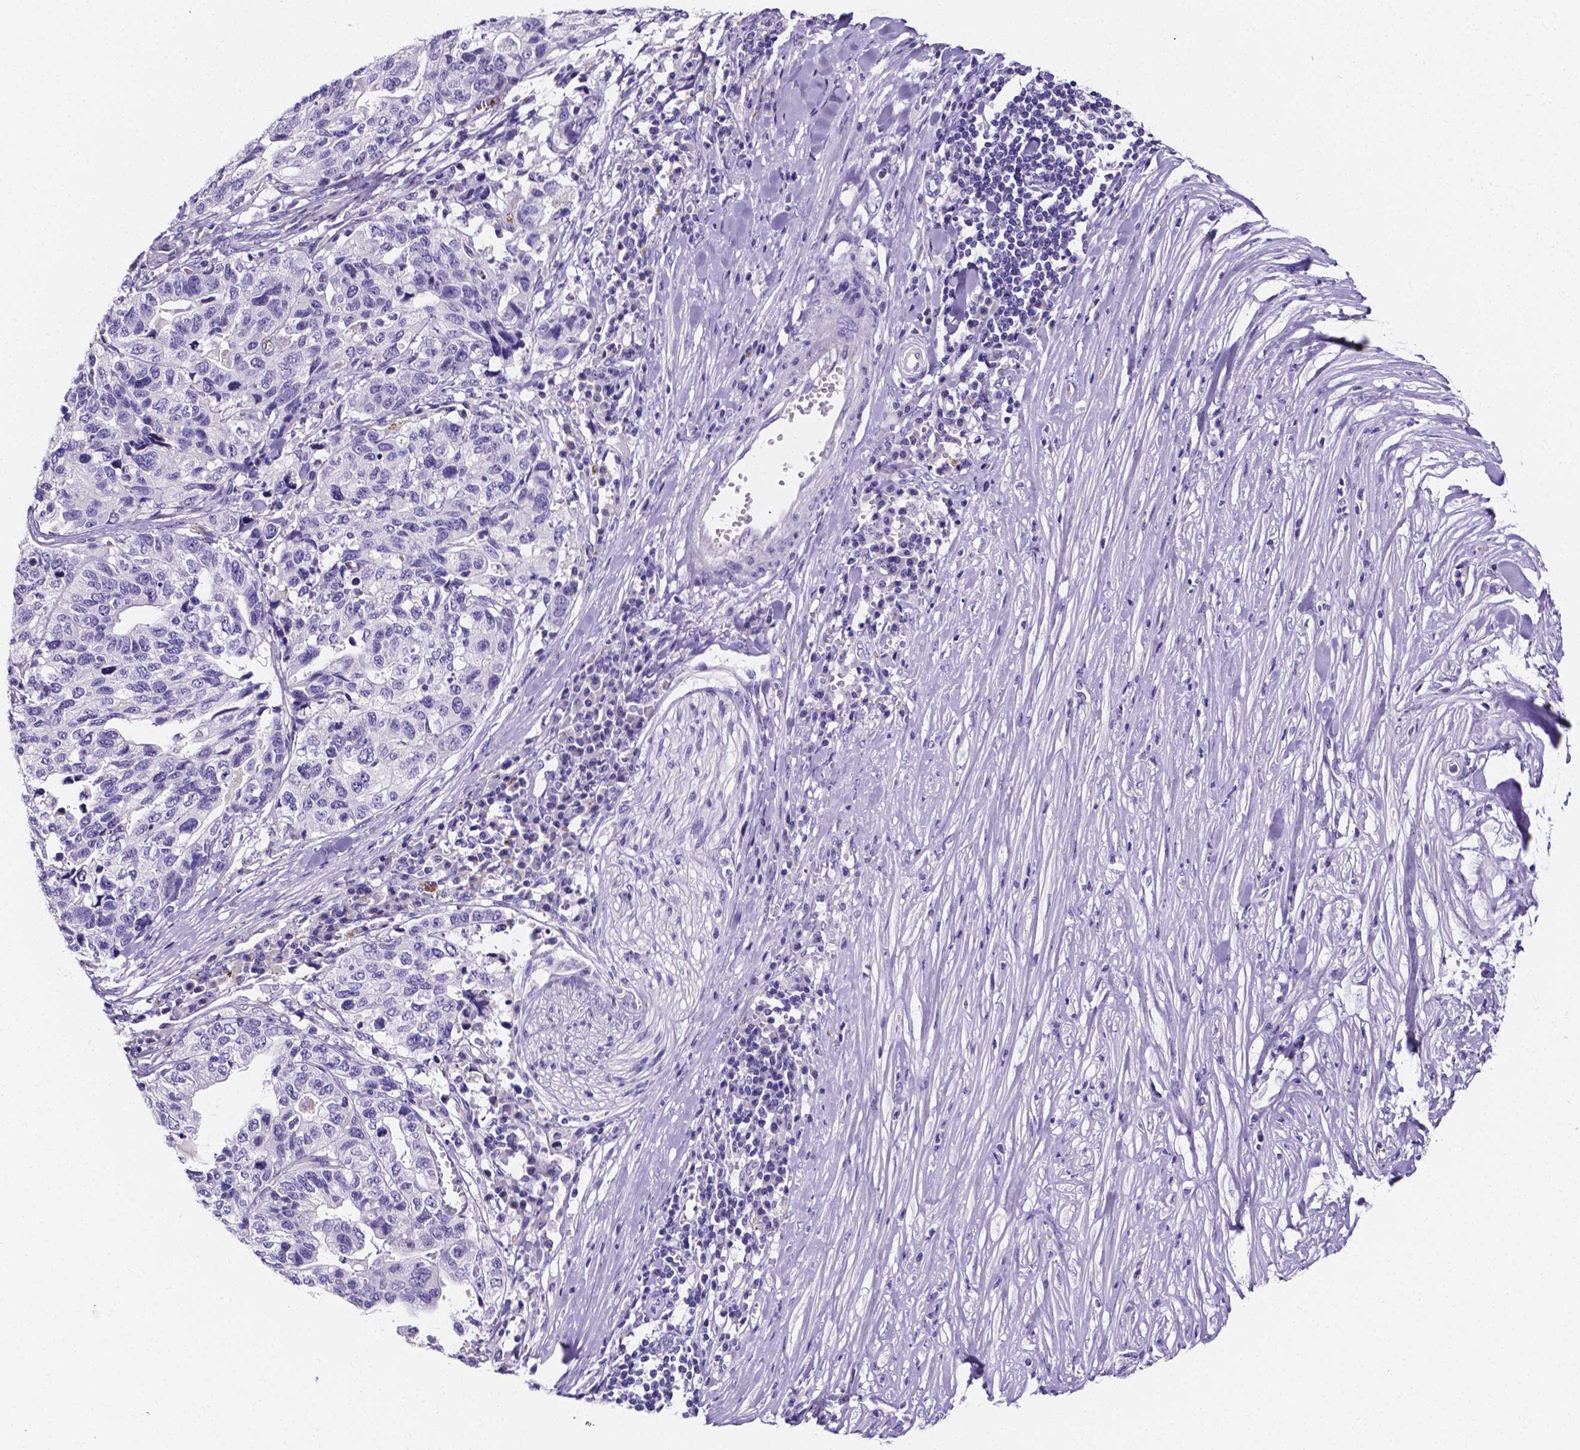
{"staining": {"intensity": "negative", "quantity": "none", "location": "none"}, "tissue": "stomach cancer", "cell_type": "Tumor cells", "image_type": "cancer", "snomed": [{"axis": "morphology", "description": "Adenocarcinoma, NOS"}, {"axis": "topography", "description": "Stomach, upper"}], "caption": "Stomach cancer (adenocarcinoma) stained for a protein using immunohistochemistry displays no expression tumor cells.", "gene": "NRGN", "patient": {"sex": "female", "age": 67}}